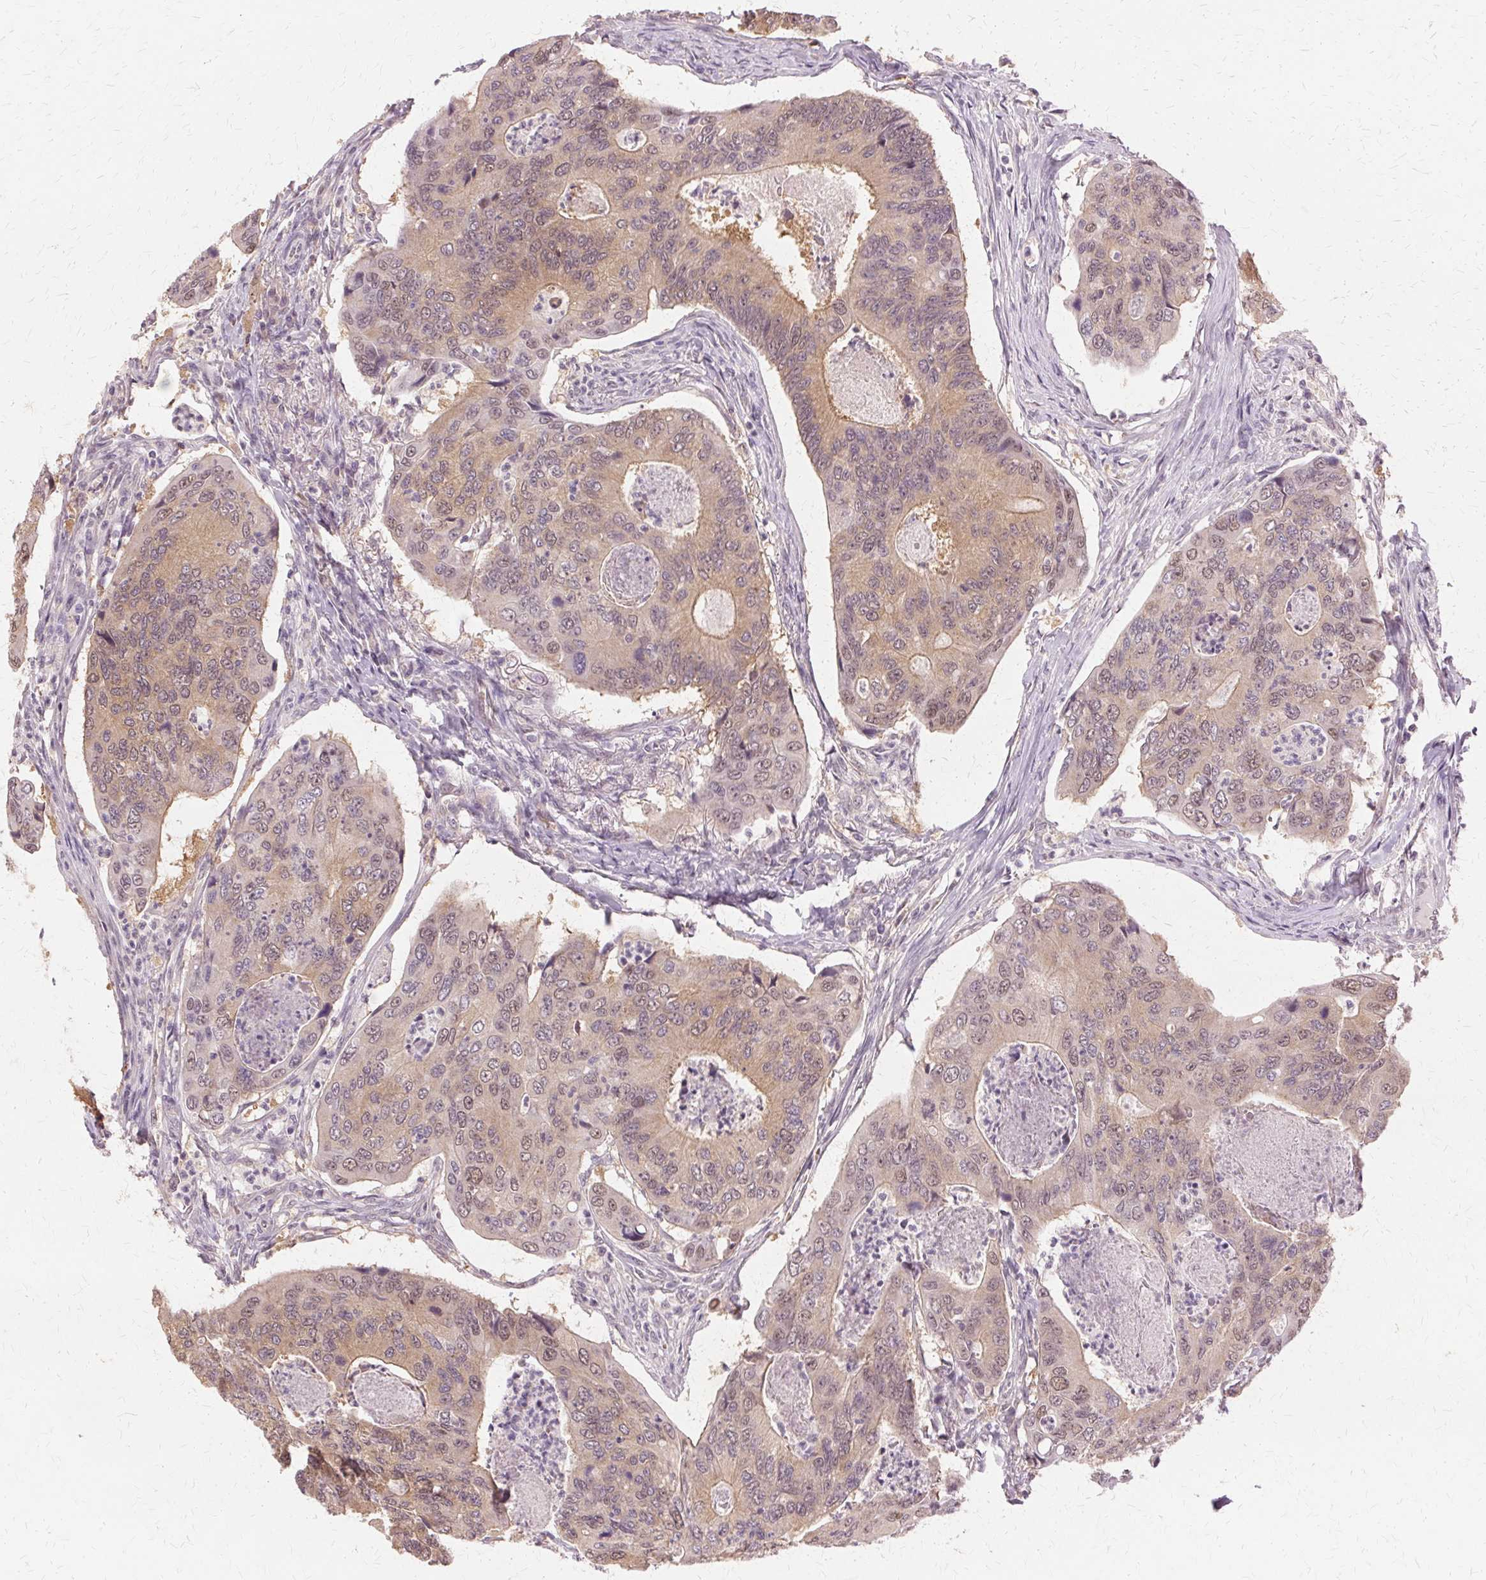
{"staining": {"intensity": "weak", "quantity": "25%-75%", "location": "cytoplasmic/membranous"}, "tissue": "colorectal cancer", "cell_type": "Tumor cells", "image_type": "cancer", "snomed": [{"axis": "morphology", "description": "Adenocarcinoma, NOS"}, {"axis": "topography", "description": "Colon"}], "caption": "Colorectal cancer (adenocarcinoma) stained with DAB (3,3'-diaminobenzidine) immunohistochemistry (IHC) exhibits low levels of weak cytoplasmic/membranous expression in approximately 25%-75% of tumor cells.", "gene": "PRMT5", "patient": {"sex": "female", "age": 67}}